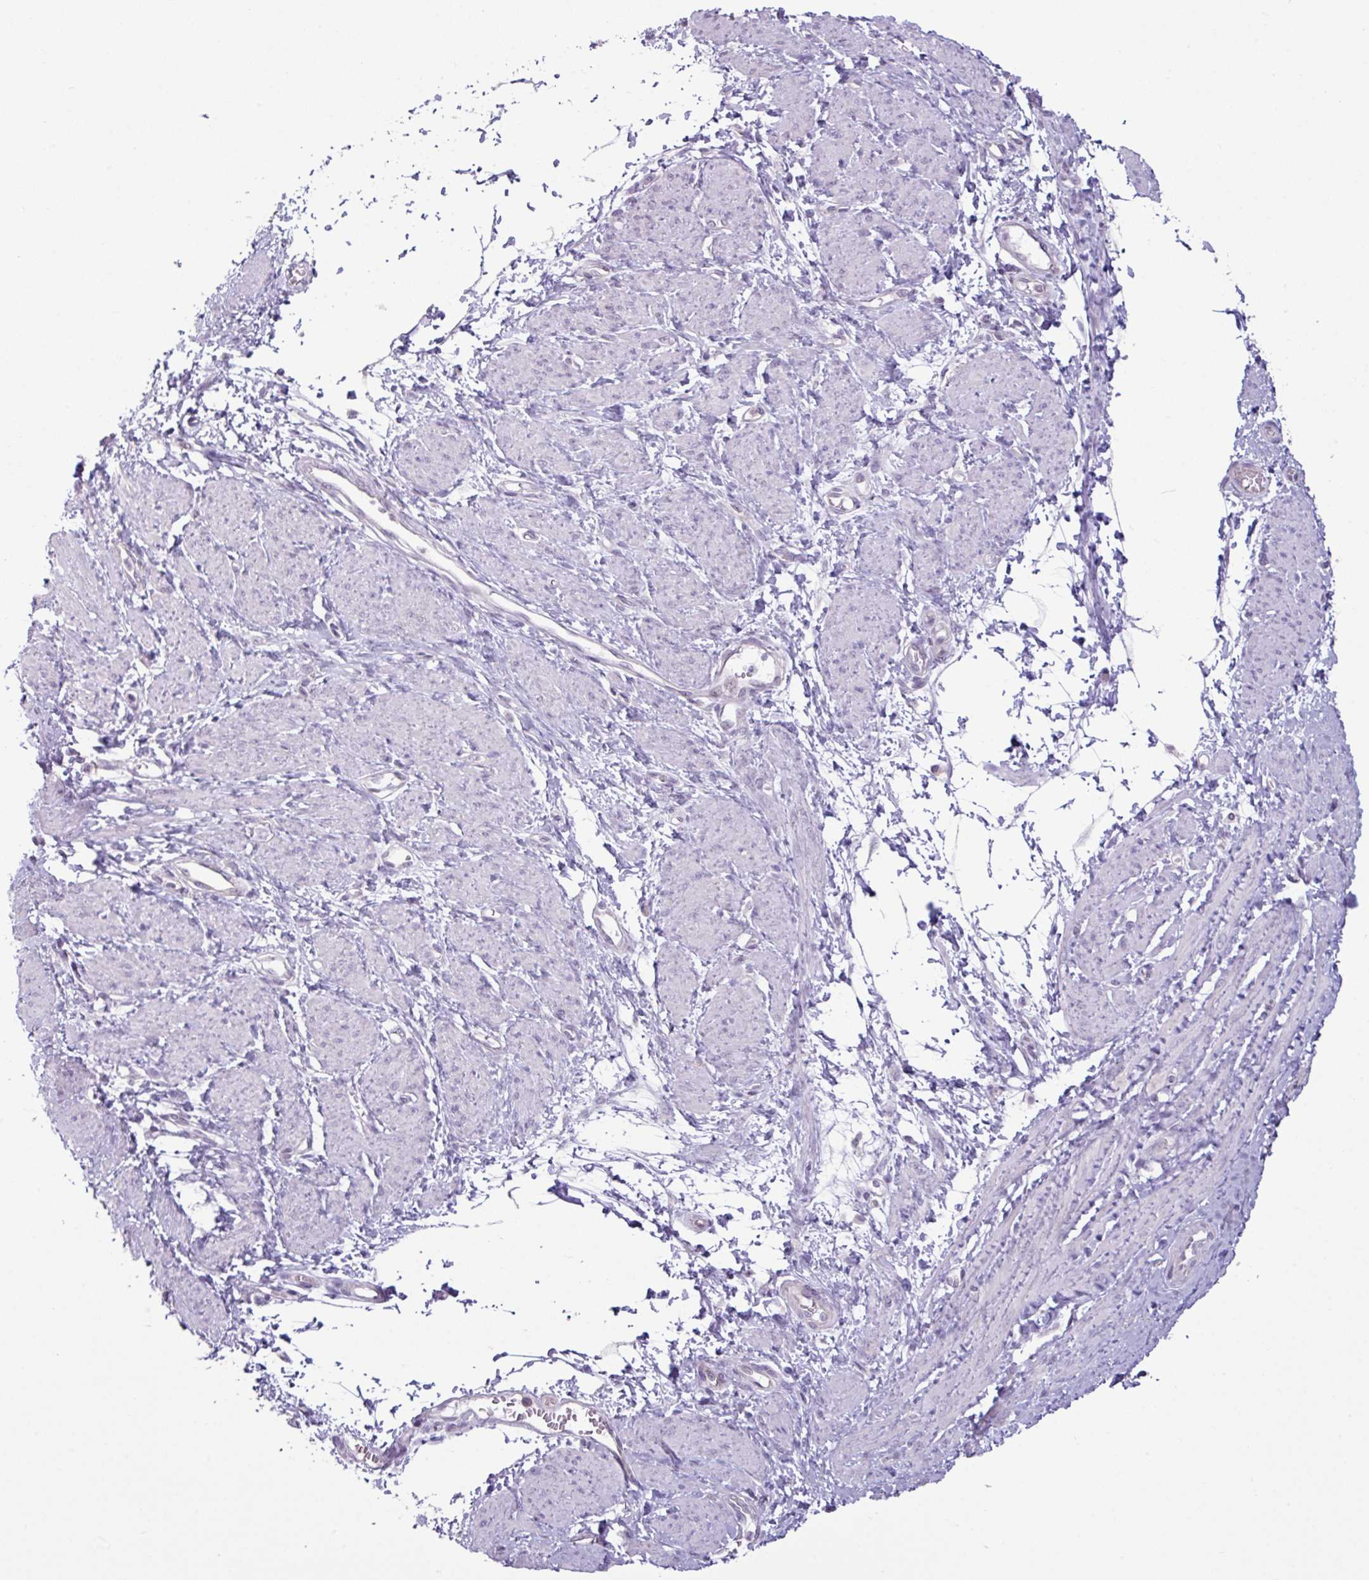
{"staining": {"intensity": "negative", "quantity": "none", "location": "none"}, "tissue": "smooth muscle", "cell_type": "Smooth muscle cells", "image_type": "normal", "snomed": [{"axis": "morphology", "description": "Normal tissue, NOS"}, {"axis": "topography", "description": "Smooth muscle"}, {"axis": "topography", "description": "Uterus"}], "caption": "Immunohistochemistry of normal smooth muscle displays no staining in smooth muscle cells. (Stains: DAB (3,3'-diaminobenzidine) IHC with hematoxylin counter stain, Microscopy: brightfield microscopy at high magnification).", "gene": "TTLL12", "patient": {"sex": "female", "age": 39}}